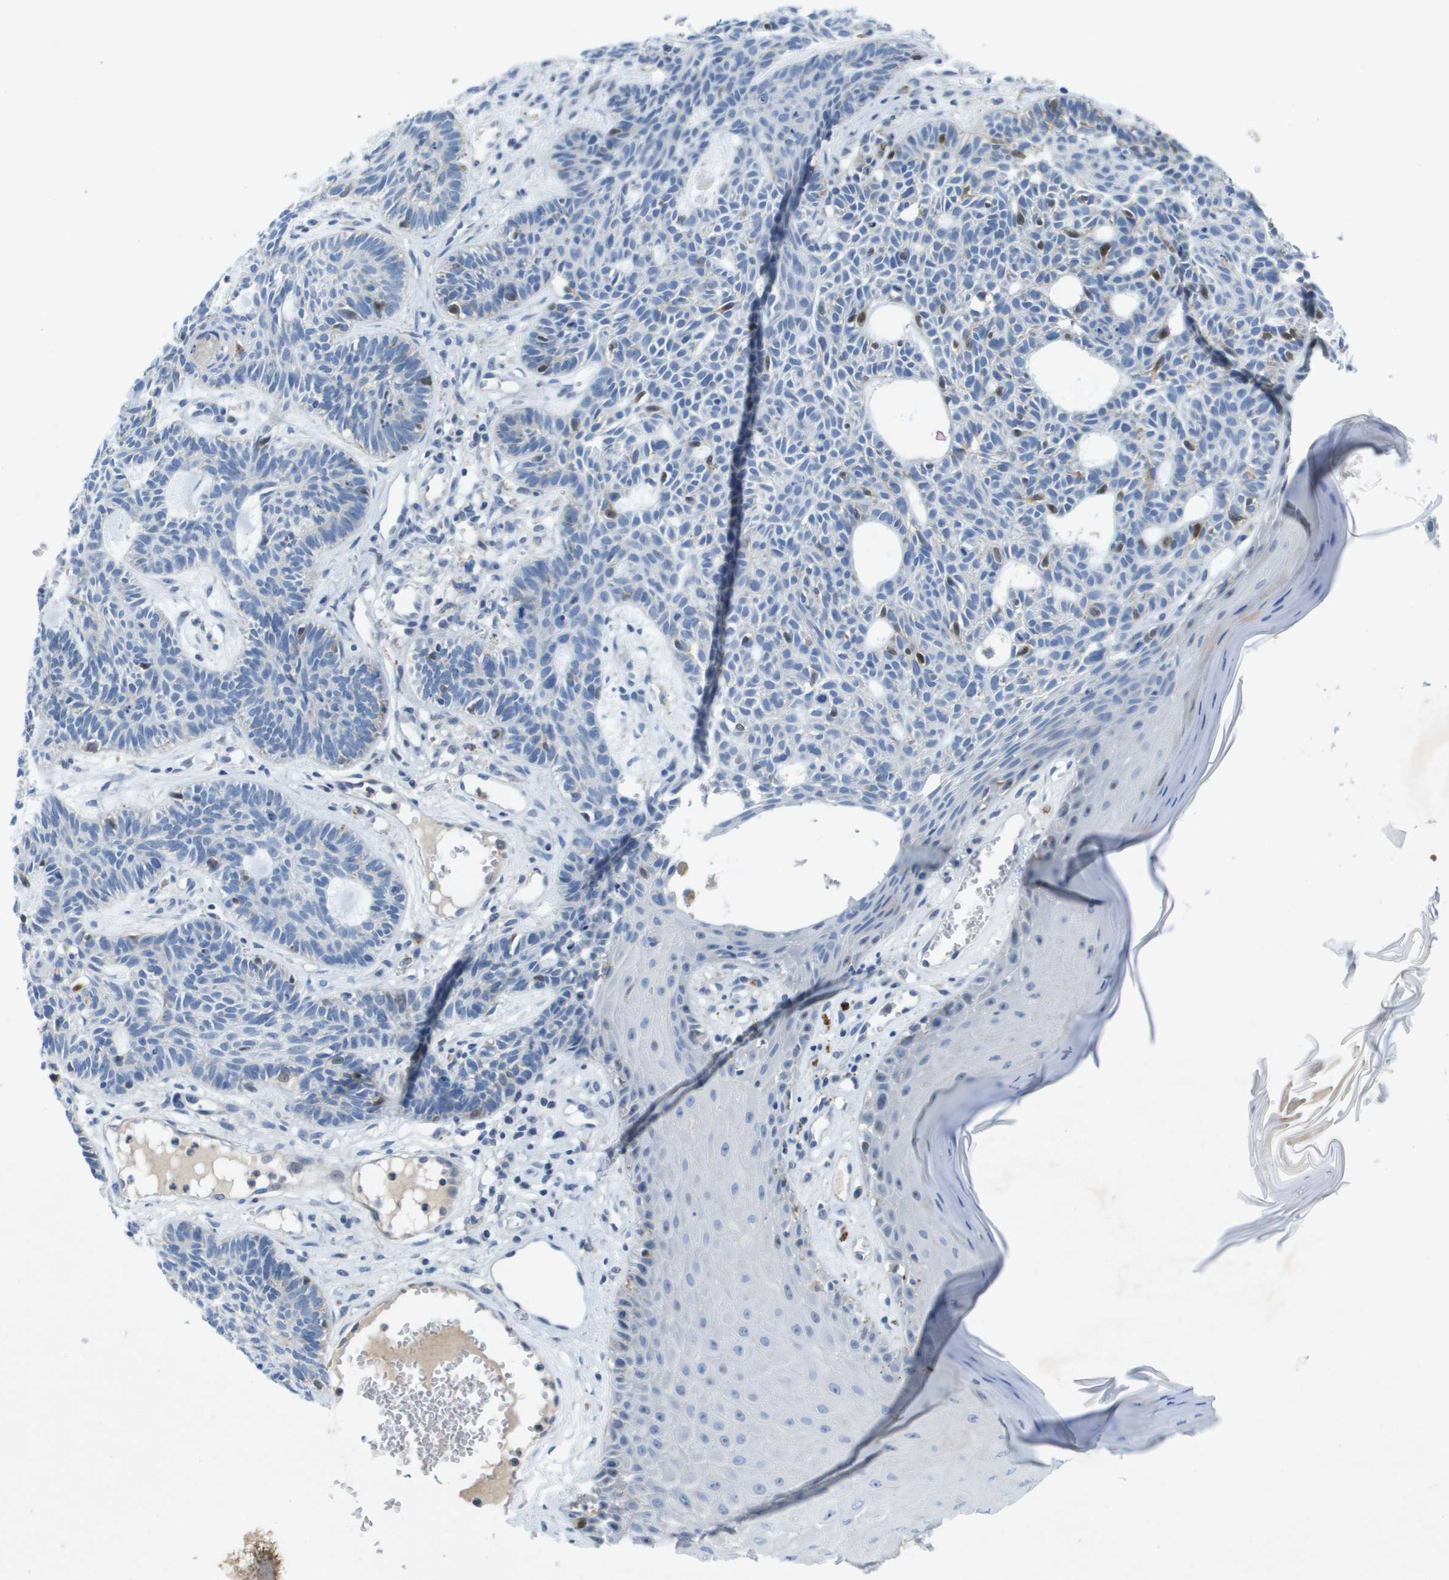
{"staining": {"intensity": "negative", "quantity": "none", "location": "none"}, "tissue": "skin cancer", "cell_type": "Tumor cells", "image_type": "cancer", "snomed": [{"axis": "morphology", "description": "Basal cell carcinoma"}, {"axis": "topography", "description": "Skin"}], "caption": "Human skin basal cell carcinoma stained for a protein using IHC demonstrates no expression in tumor cells.", "gene": "LIPG", "patient": {"sex": "male", "age": 67}}